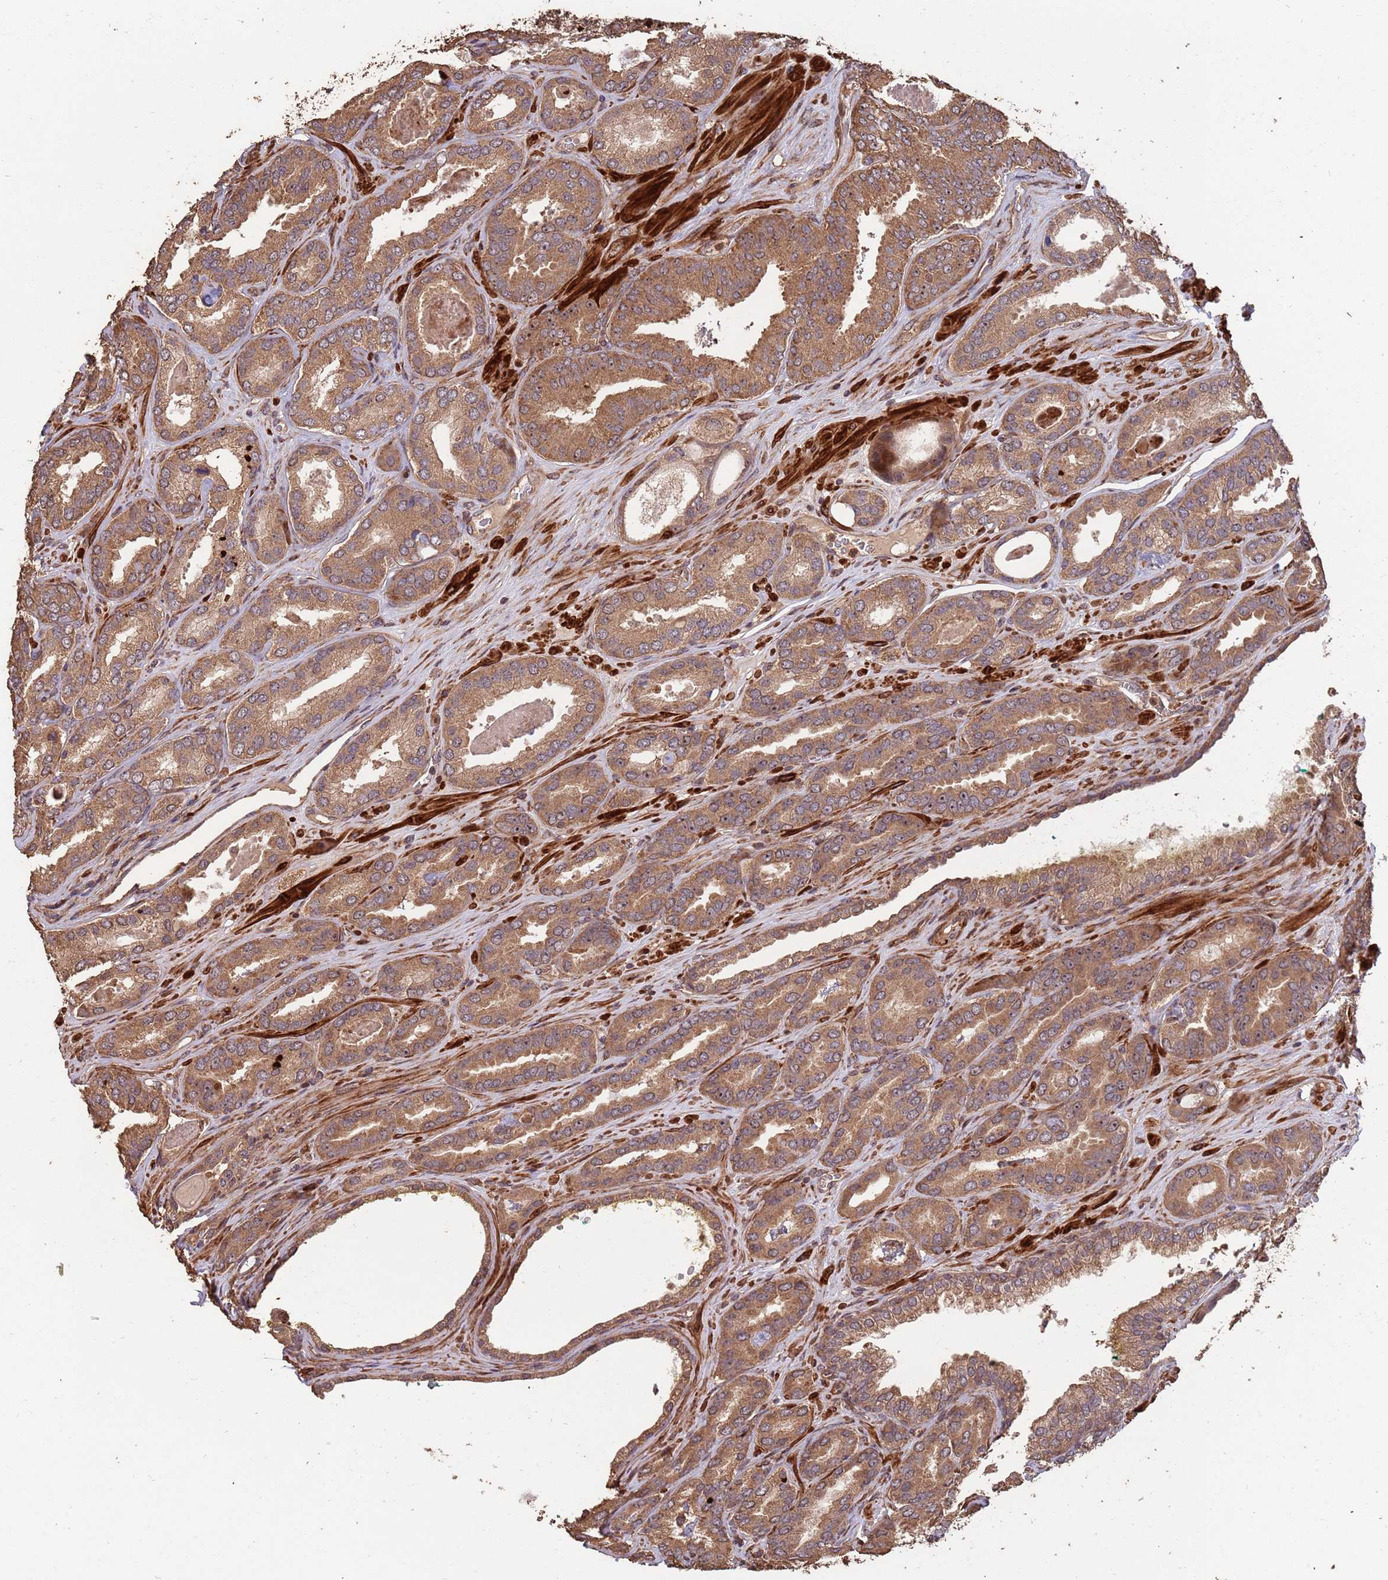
{"staining": {"intensity": "moderate", "quantity": ">75%", "location": "cytoplasmic/membranous"}, "tissue": "prostate cancer", "cell_type": "Tumor cells", "image_type": "cancer", "snomed": [{"axis": "morphology", "description": "Adenocarcinoma, High grade"}, {"axis": "topography", "description": "Prostate"}], "caption": "Protein positivity by immunohistochemistry (IHC) displays moderate cytoplasmic/membranous expression in about >75% of tumor cells in prostate cancer.", "gene": "ZNF428", "patient": {"sex": "male", "age": 72}}